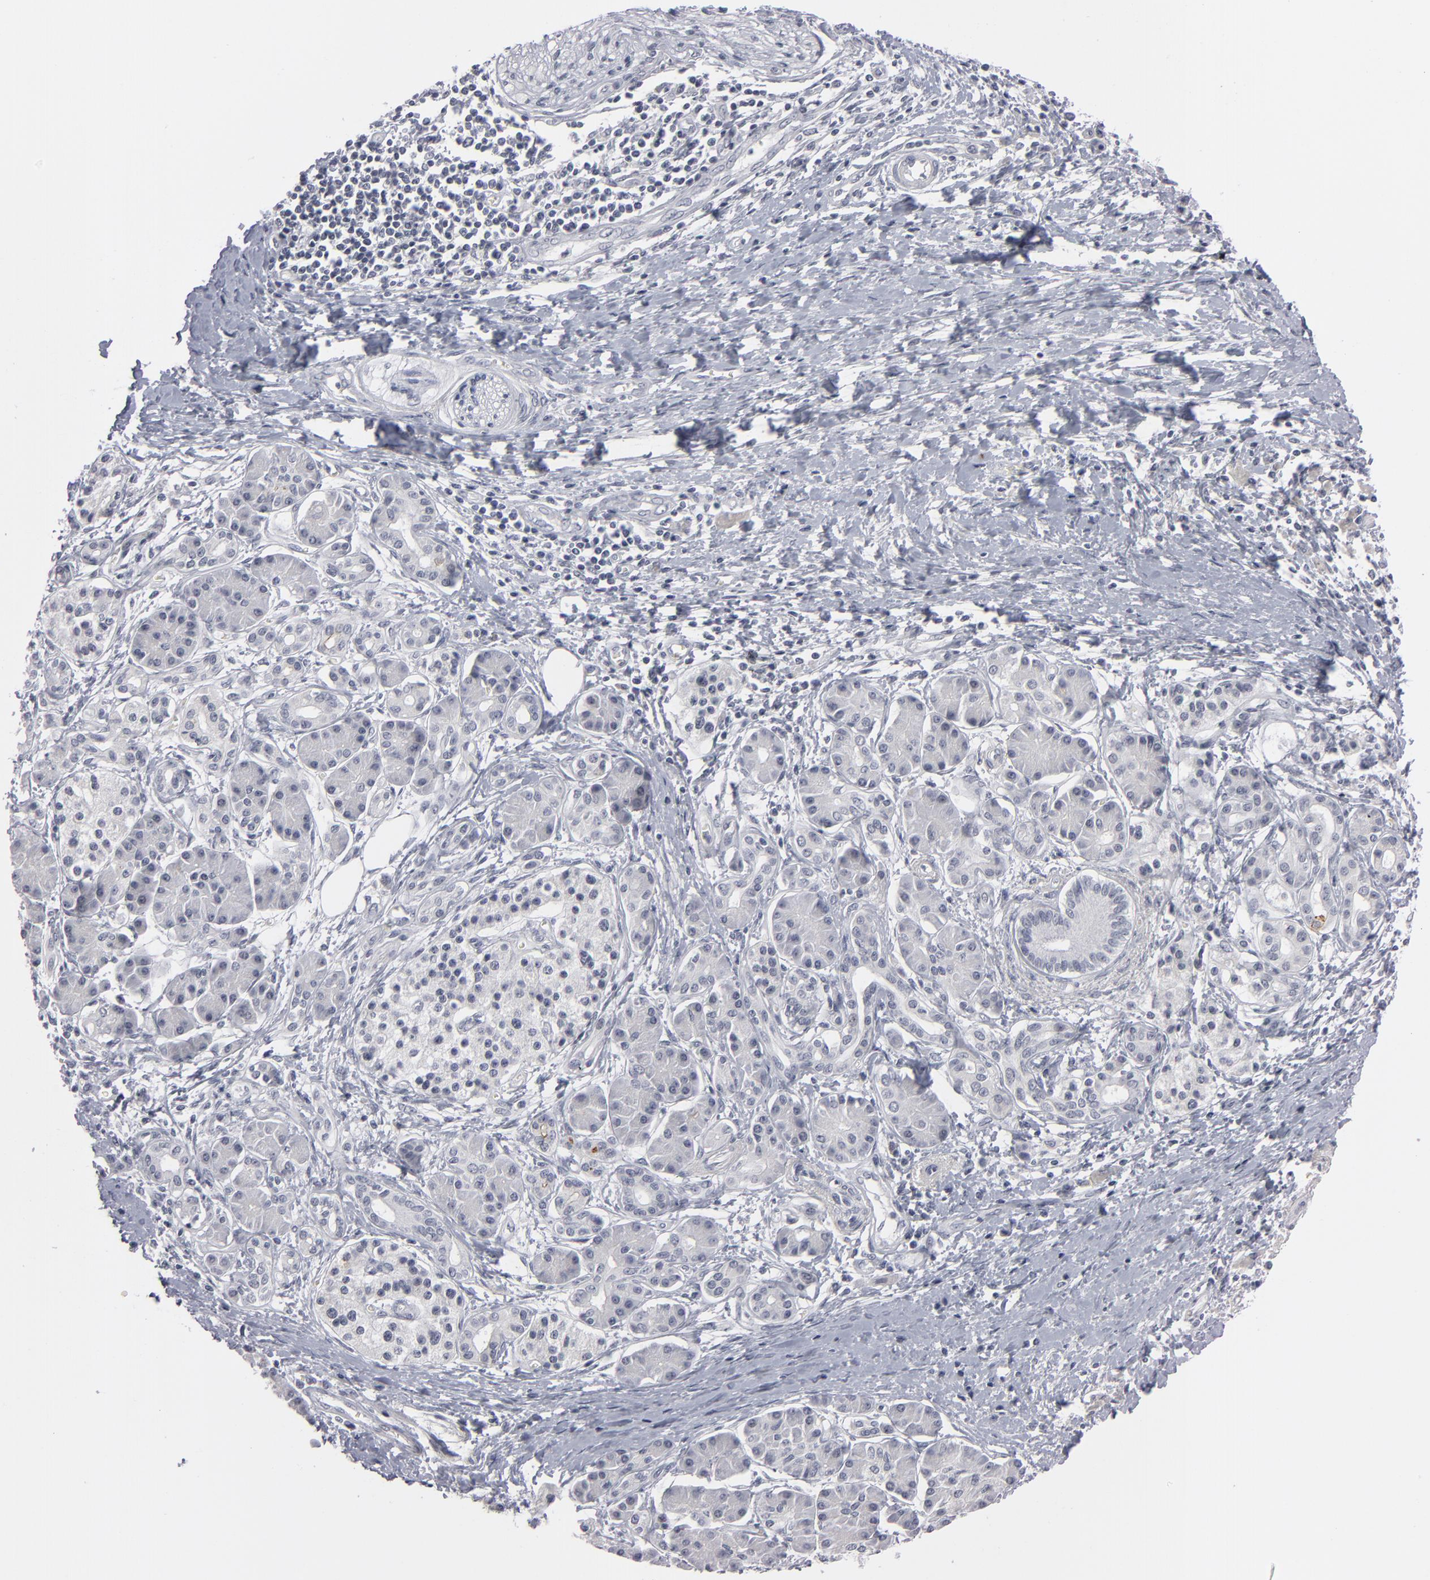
{"staining": {"intensity": "negative", "quantity": "none", "location": "none"}, "tissue": "pancreatic cancer", "cell_type": "Tumor cells", "image_type": "cancer", "snomed": [{"axis": "morphology", "description": "Adenocarcinoma, NOS"}, {"axis": "topography", "description": "Pancreas"}], "caption": "The immunohistochemistry (IHC) photomicrograph has no significant positivity in tumor cells of pancreatic adenocarcinoma tissue.", "gene": "KIAA1210", "patient": {"sex": "female", "age": 66}}